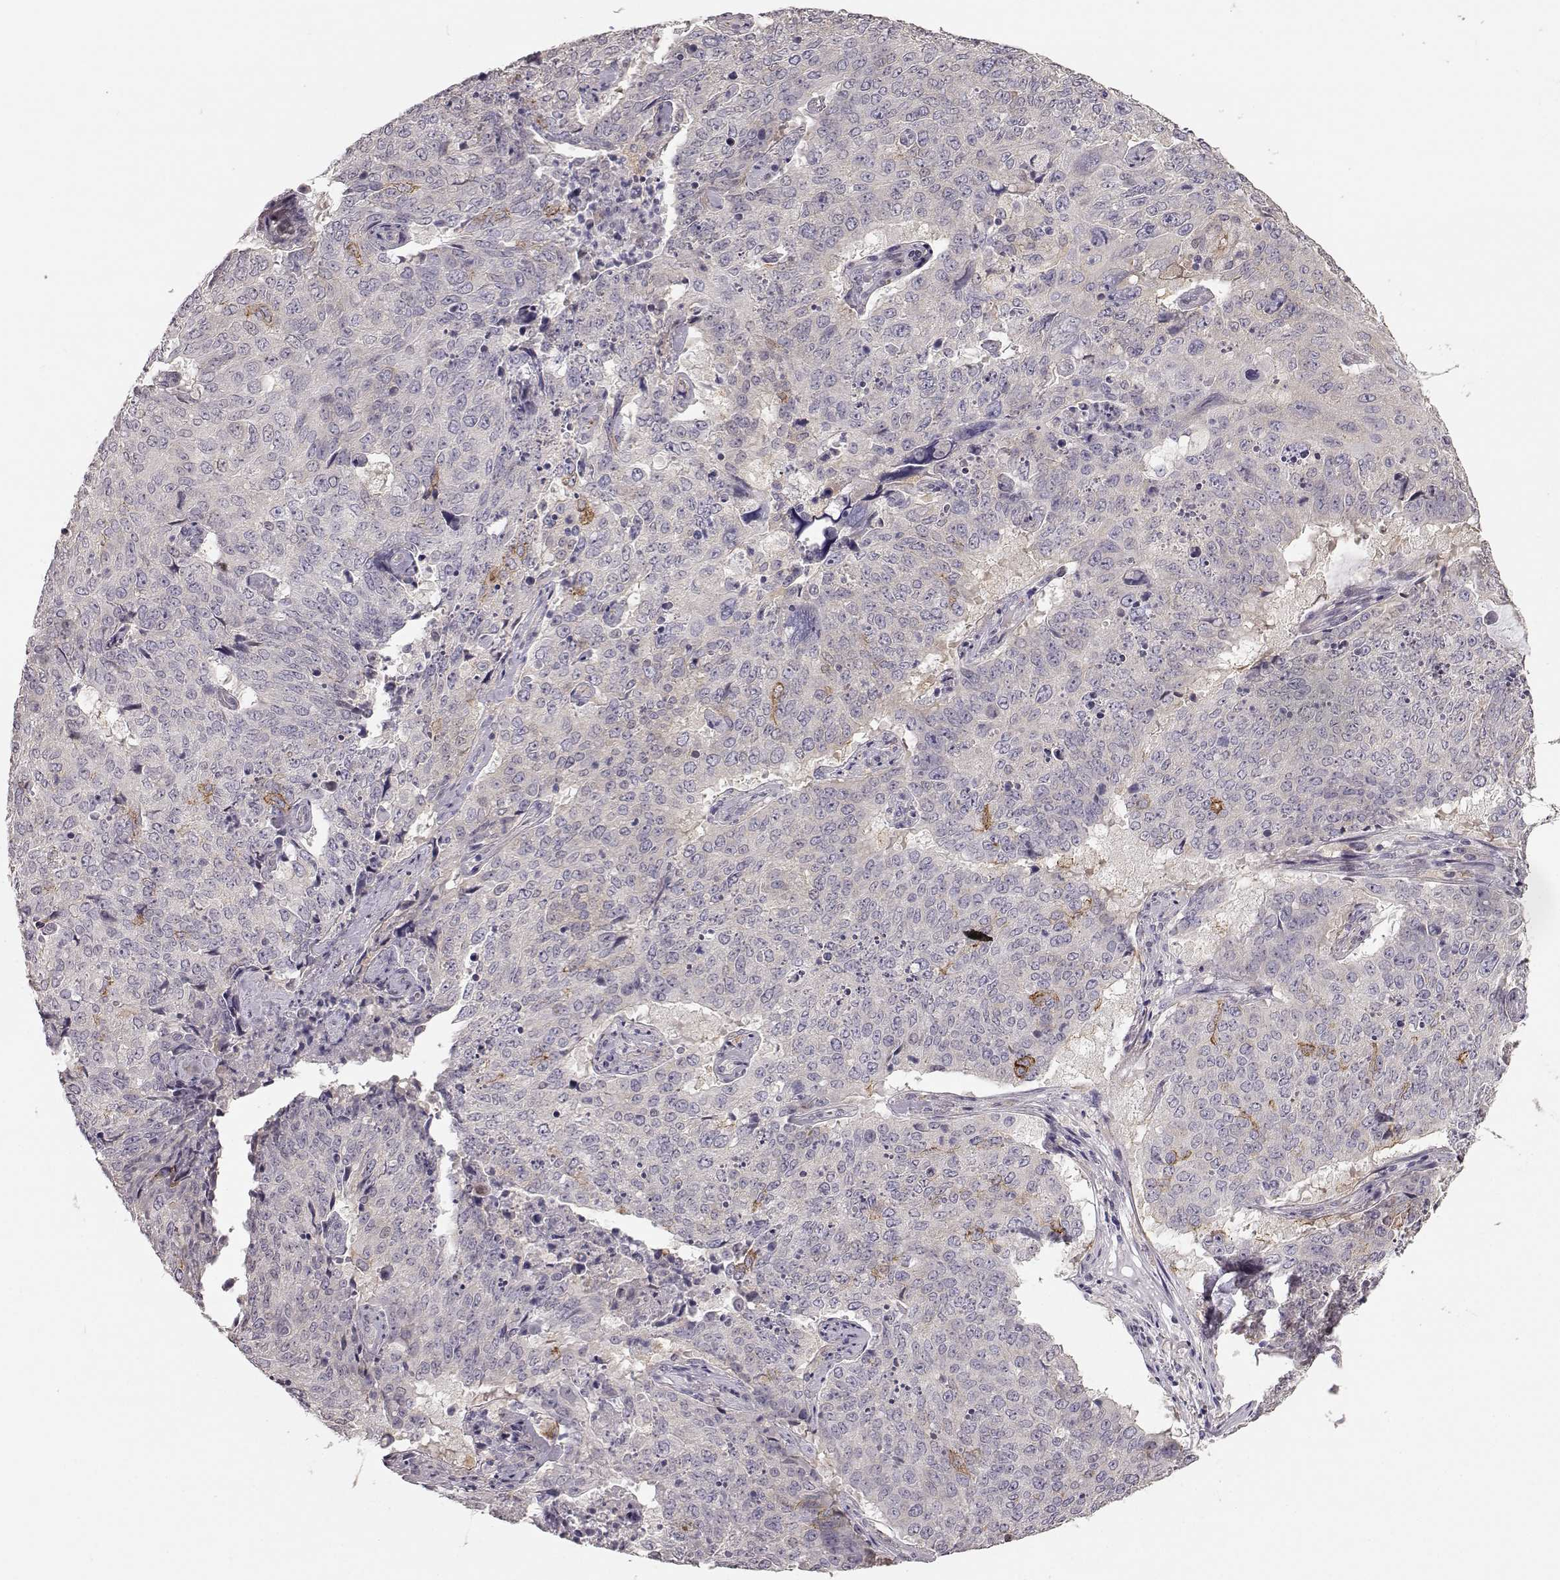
{"staining": {"intensity": "negative", "quantity": "none", "location": "none"}, "tissue": "lung cancer", "cell_type": "Tumor cells", "image_type": "cancer", "snomed": [{"axis": "morphology", "description": "Normal tissue, NOS"}, {"axis": "morphology", "description": "Squamous cell carcinoma, NOS"}, {"axis": "topography", "description": "Bronchus"}, {"axis": "topography", "description": "Lung"}], "caption": "Protein analysis of lung cancer (squamous cell carcinoma) shows no significant staining in tumor cells. (Stains: DAB (3,3'-diaminobenzidine) immunohistochemistry (IHC) with hematoxylin counter stain, Microscopy: brightfield microscopy at high magnification).", "gene": "GPR50", "patient": {"sex": "male", "age": 64}}